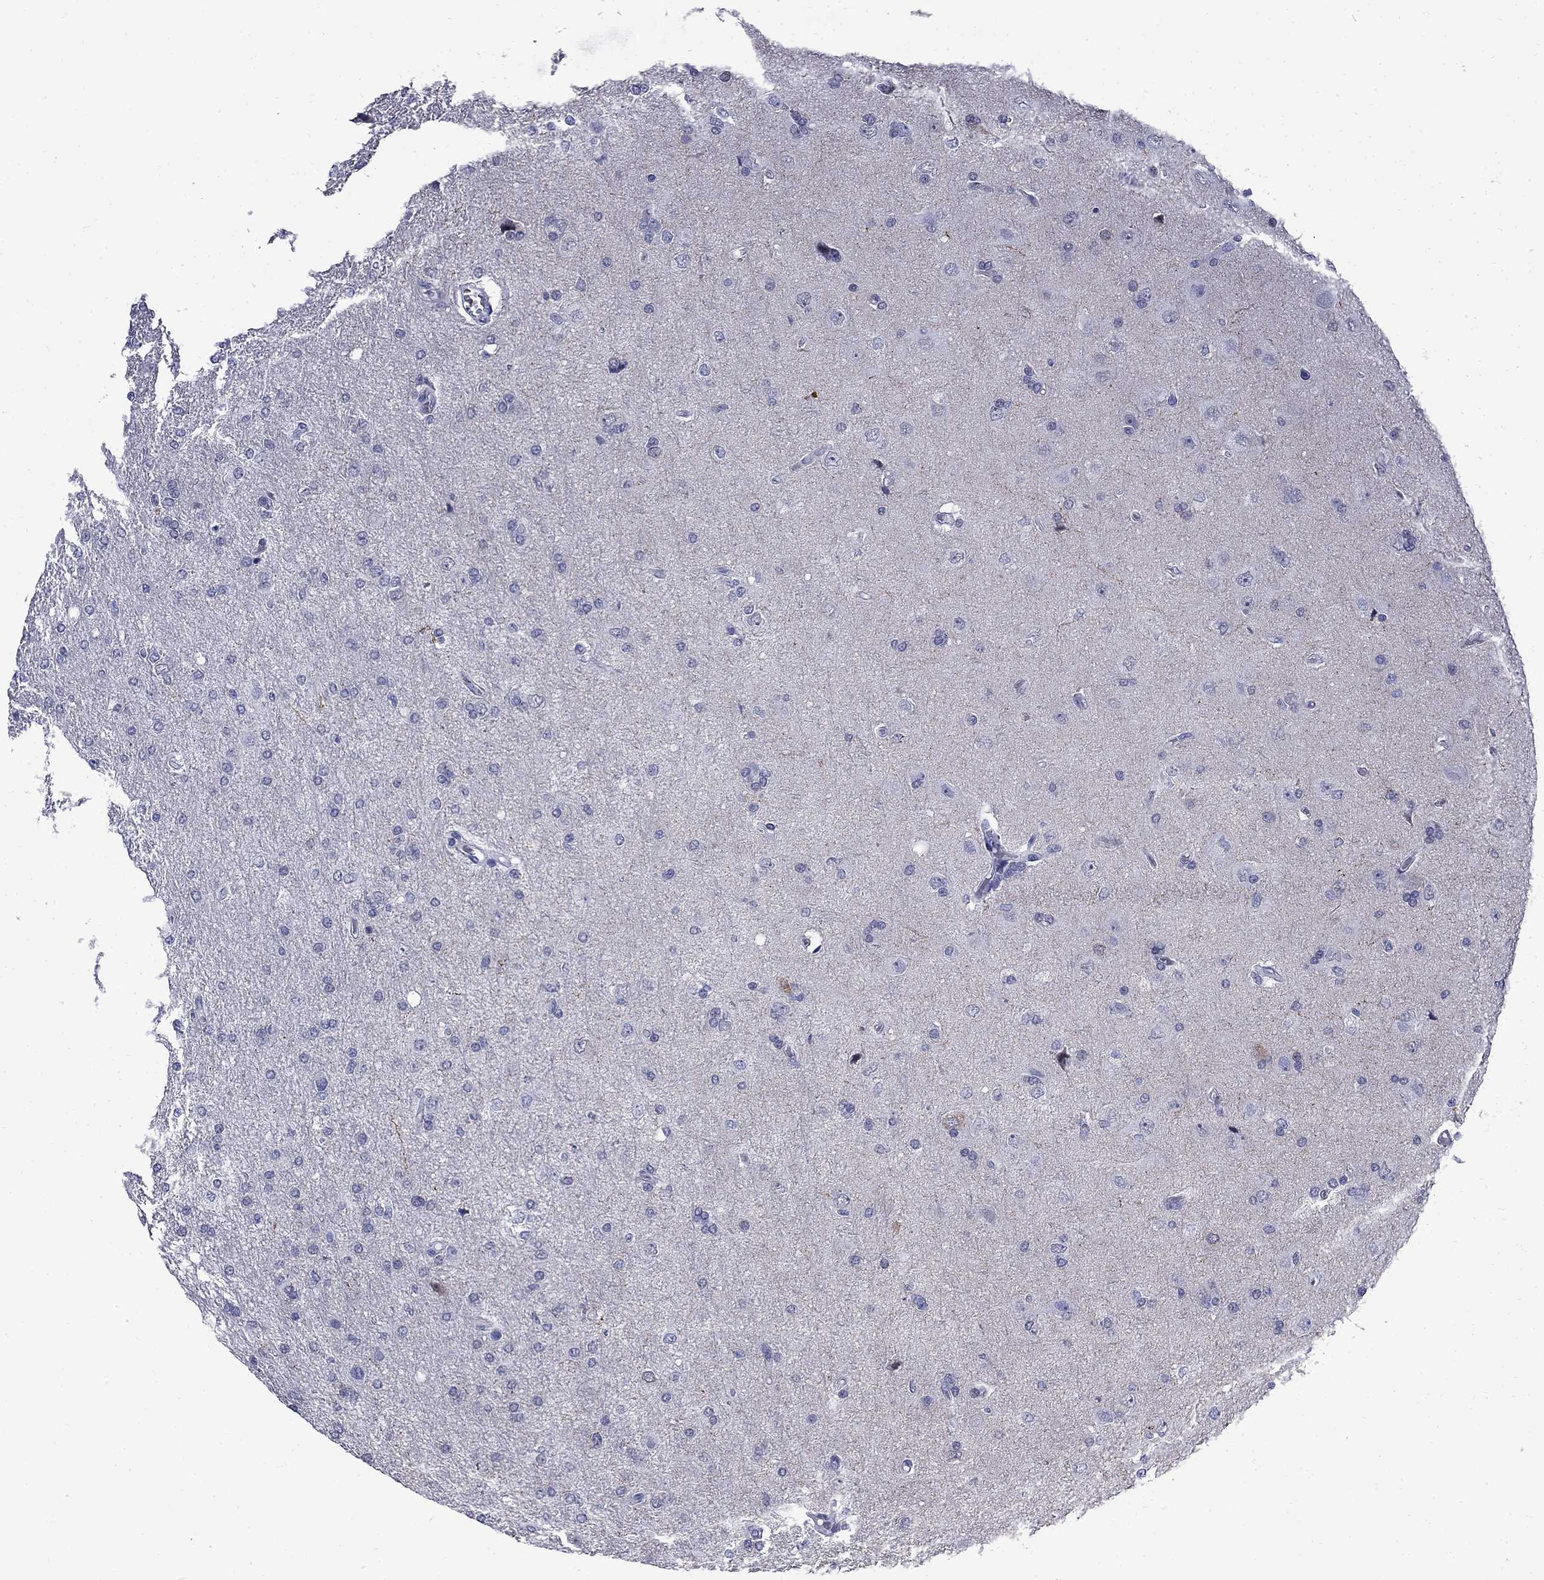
{"staining": {"intensity": "negative", "quantity": "none", "location": "none"}, "tissue": "glioma", "cell_type": "Tumor cells", "image_type": "cancer", "snomed": [{"axis": "morphology", "description": "Glioma, malignant, High grade"}, {"axis": "topography", "description": "Cerebral cortex"}], "caption": "Tumor cells show no significant positivity in glioma. Brightfield microscopy of immunohistochemistry stained with DAB (brown) and hematoxylin (blue), captured at high magnification.", "gene": "MGARP", "patient": {"sex": "male", "age": 70}}